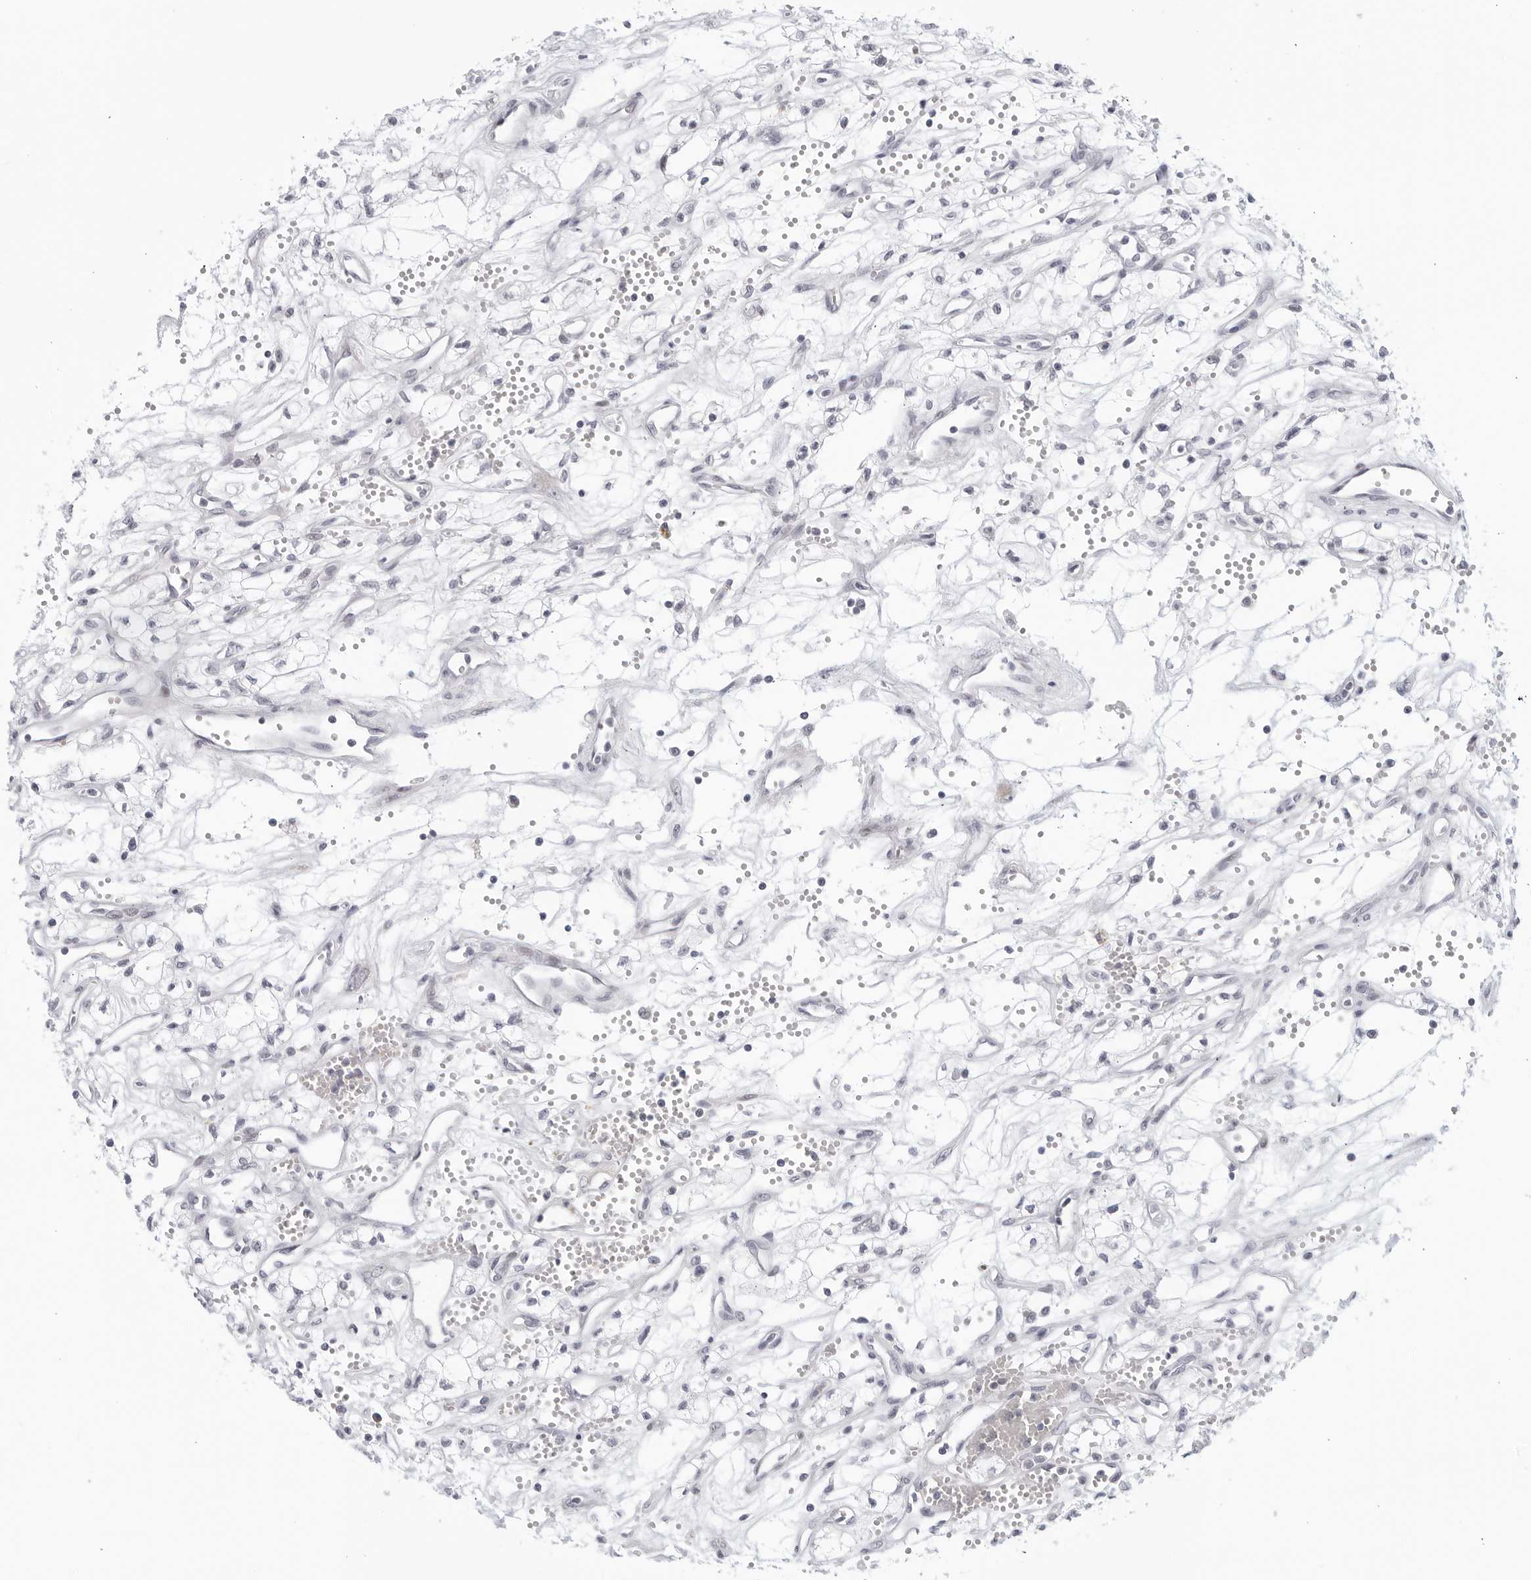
{"staining": {"intensity": "negative", "quantity": "none", "location": "none"}, "tissue": "renal cancer", "cell_type": "Tumor cells", "image_type": "cancer", "snomed": [{"axis": "morphology", "description": "Adenocarcinoma, NOS"}, {"axis": "topography", "description": "Kidney"}], "caption": "Photomicrograph shows no significant protein staining in tumor cells of adenocarcinoma (renal).", "gene": "WDTC1", "patient": {"sex": "male", "age": 59}}